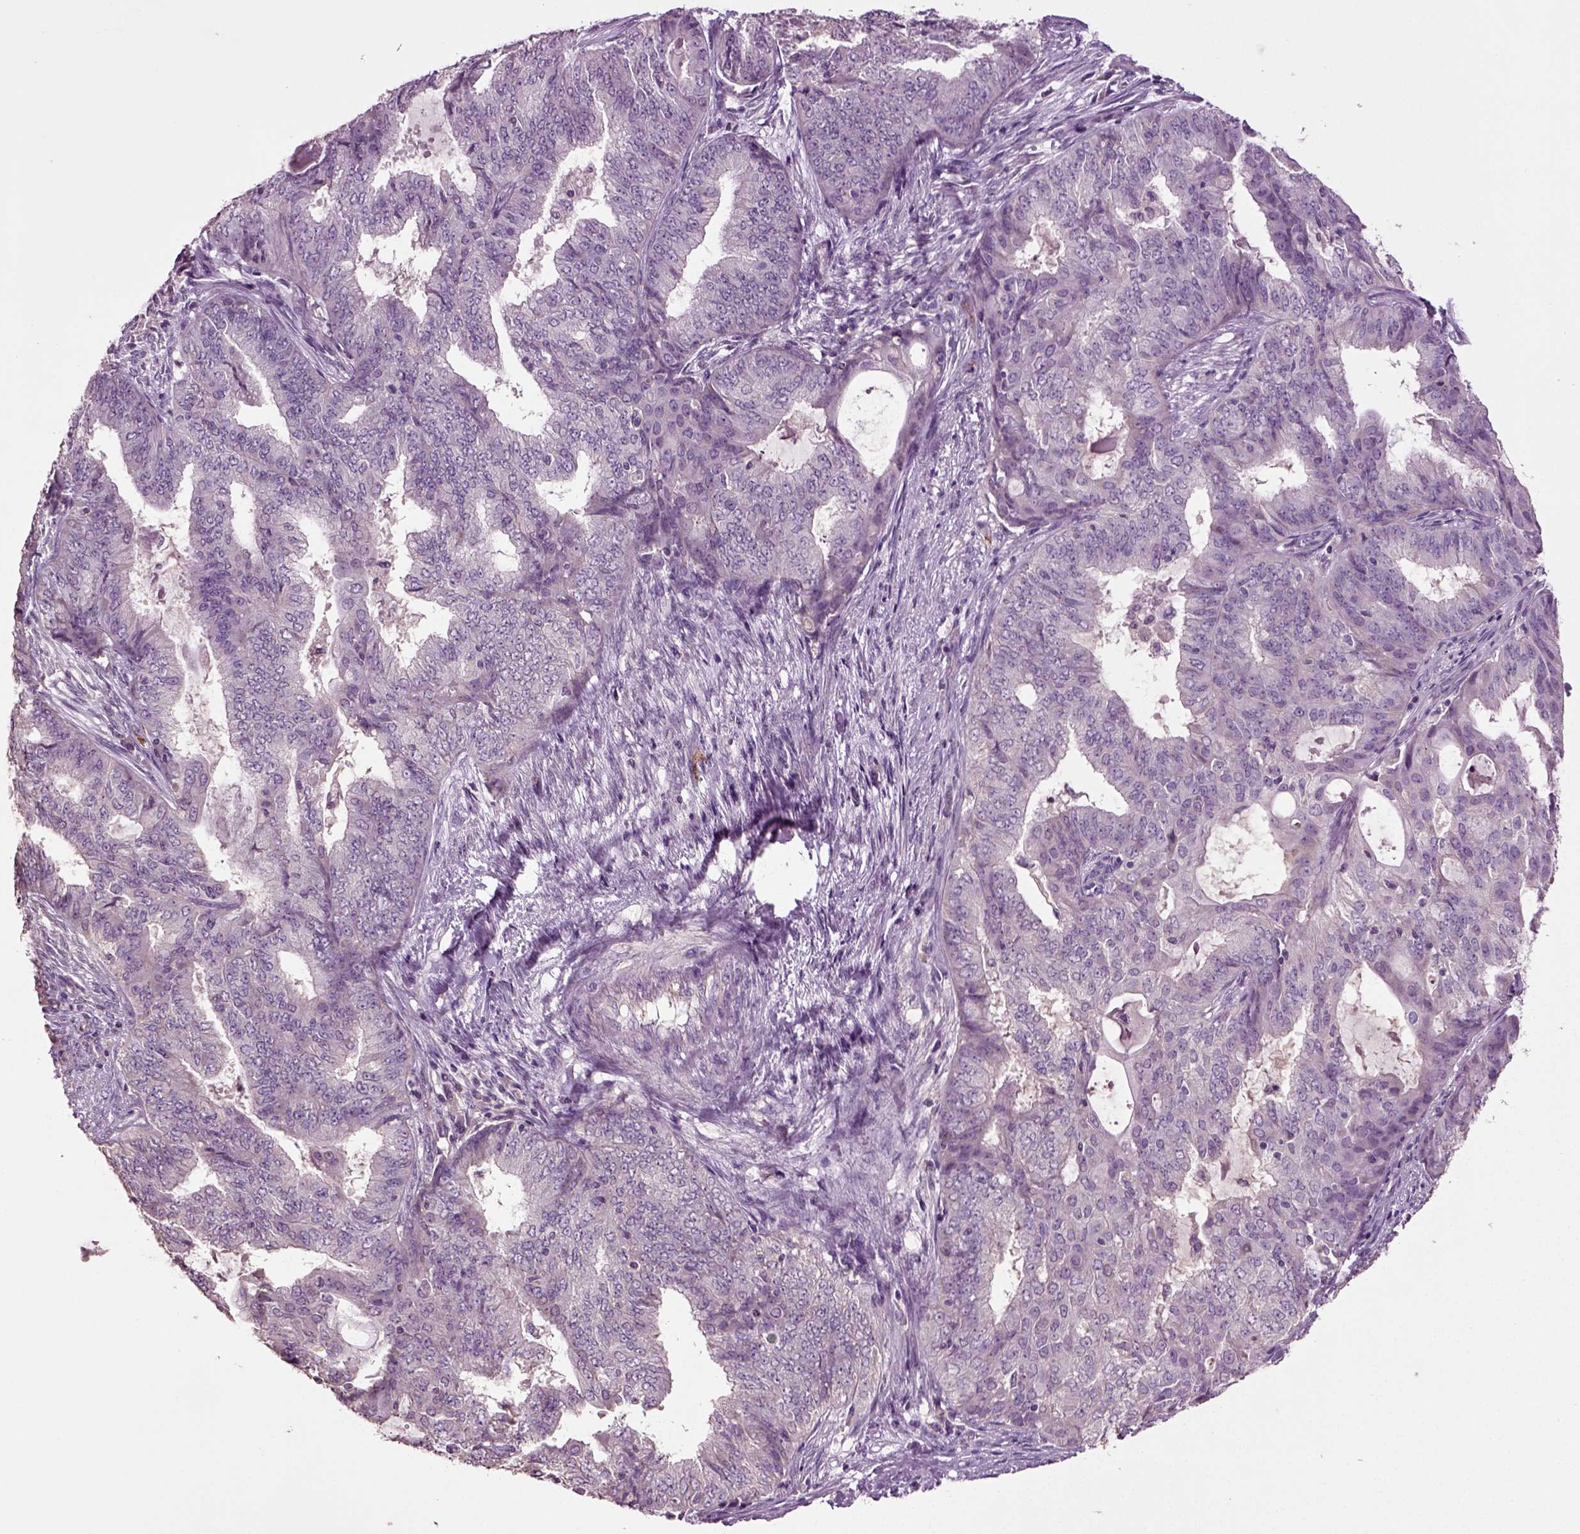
{"staining": {"intensity": "negative", "quantity": "none", "location": "none"}, "tissue": "endometrial cancer", "cell_type": "Tumor cells", "image_type": "cancer", "snomed": [{"axis": "morphology", "description": "Adenocarcinoma, NOS"}, {"axis": "topography", "description": "Endometrium"}], "caption": "This is an IHC image of endometrial cancer. There is no positivity in tumor cells.", "gene": "DEFB118", "patient": {"sex": "female", "age": 62}}